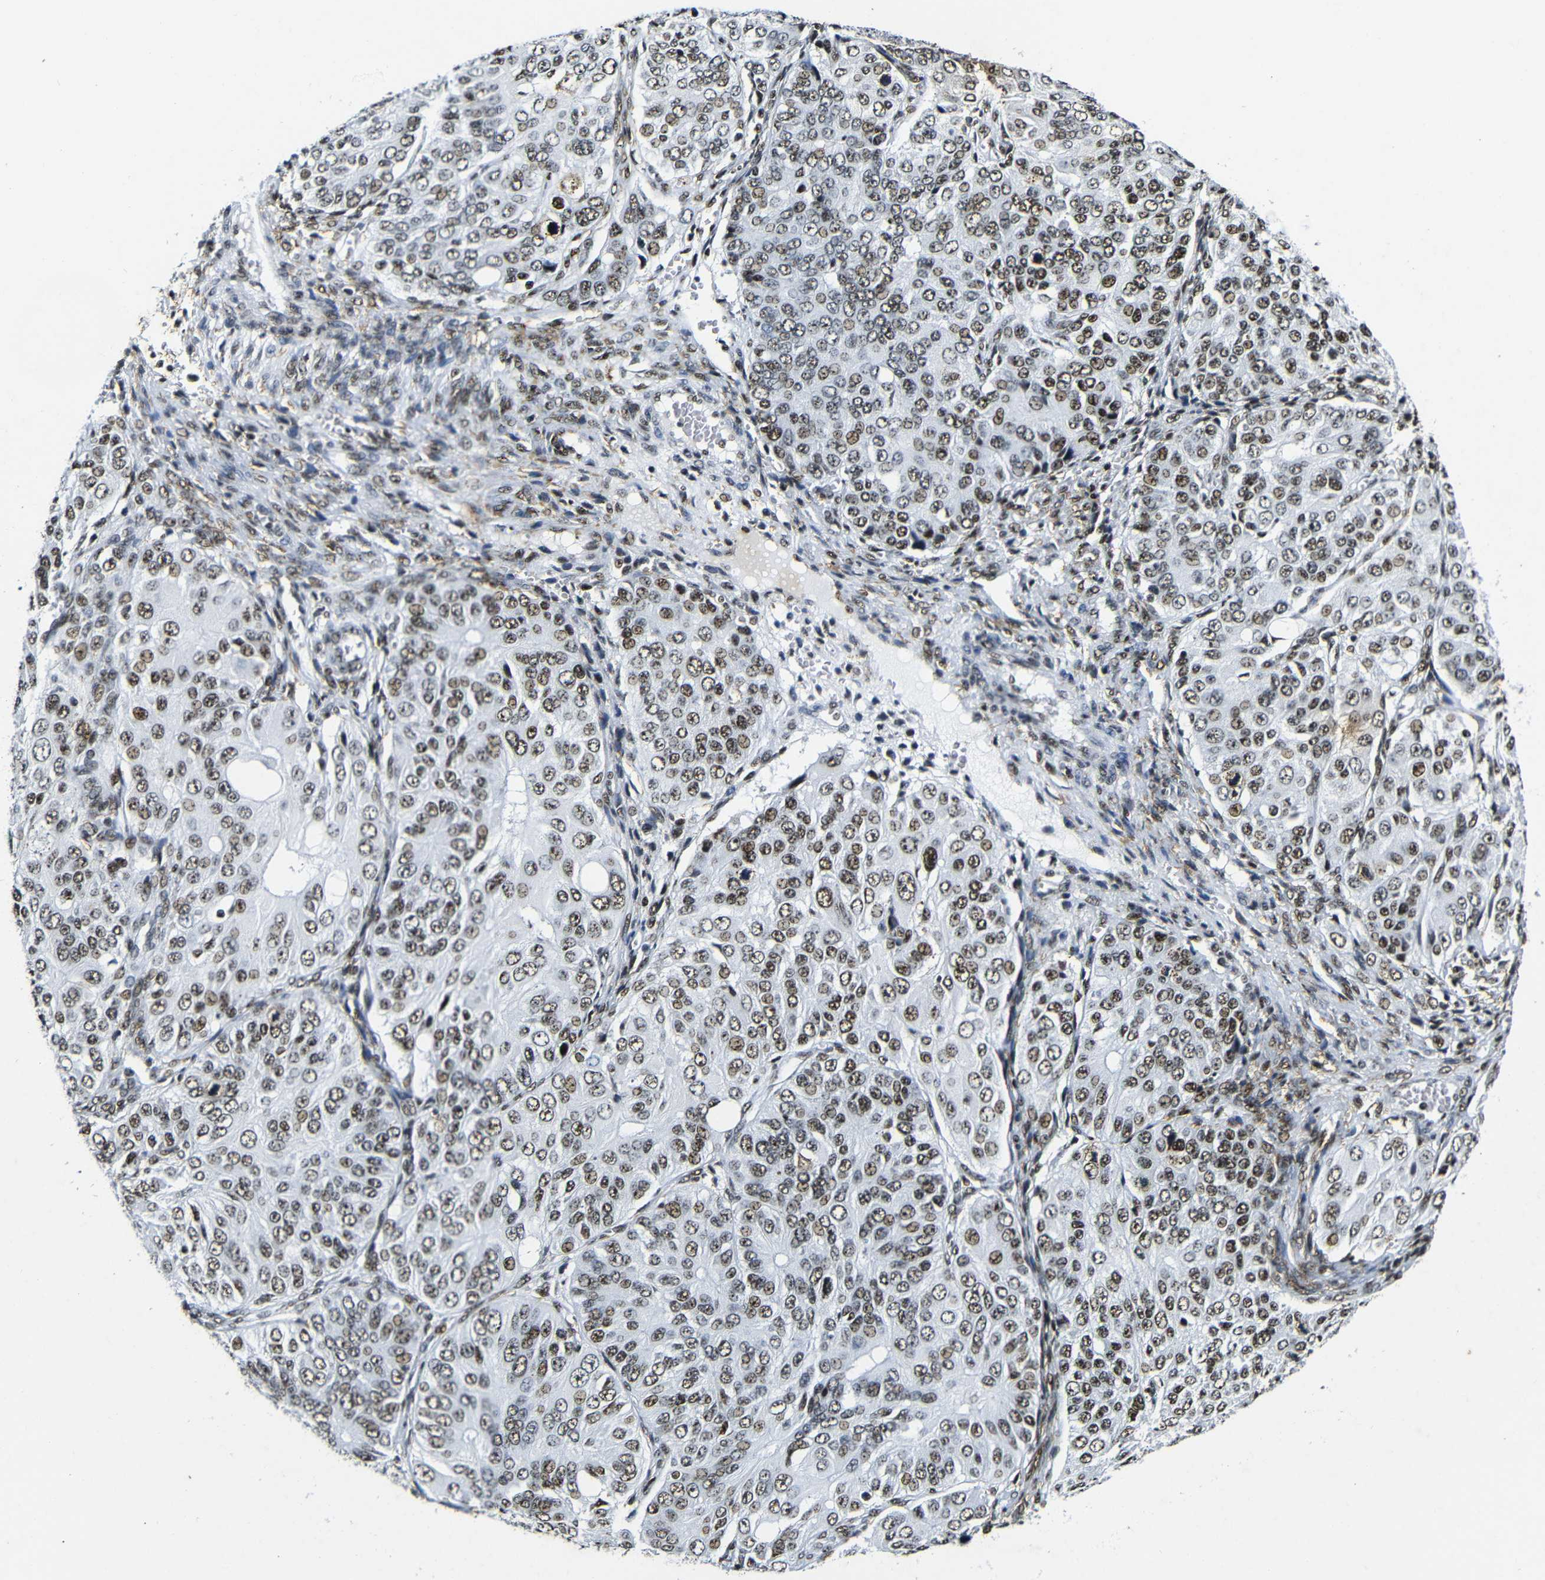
{"staining": {"intensity": "moderate", "quantity": ">75%", "location": "nuclear"}, "tissue": "ovarian cancer", "cell_type": "Tumor cells", "image_type": "cancer", "snomed": [{"axis": "morphology", "description": "Carcinoma, endometroid"}, {"axis": "topography", "description": "Ovary"}], "caption": "There is medium levels of moderate nuclear expression in tumor cells of ovarian cancer (endometroid carcinoma), as demonstrated by immunohistochemical staining (brown color).", "gene": "SRSF1", "patient": {"sex": "female", "age": 51}}